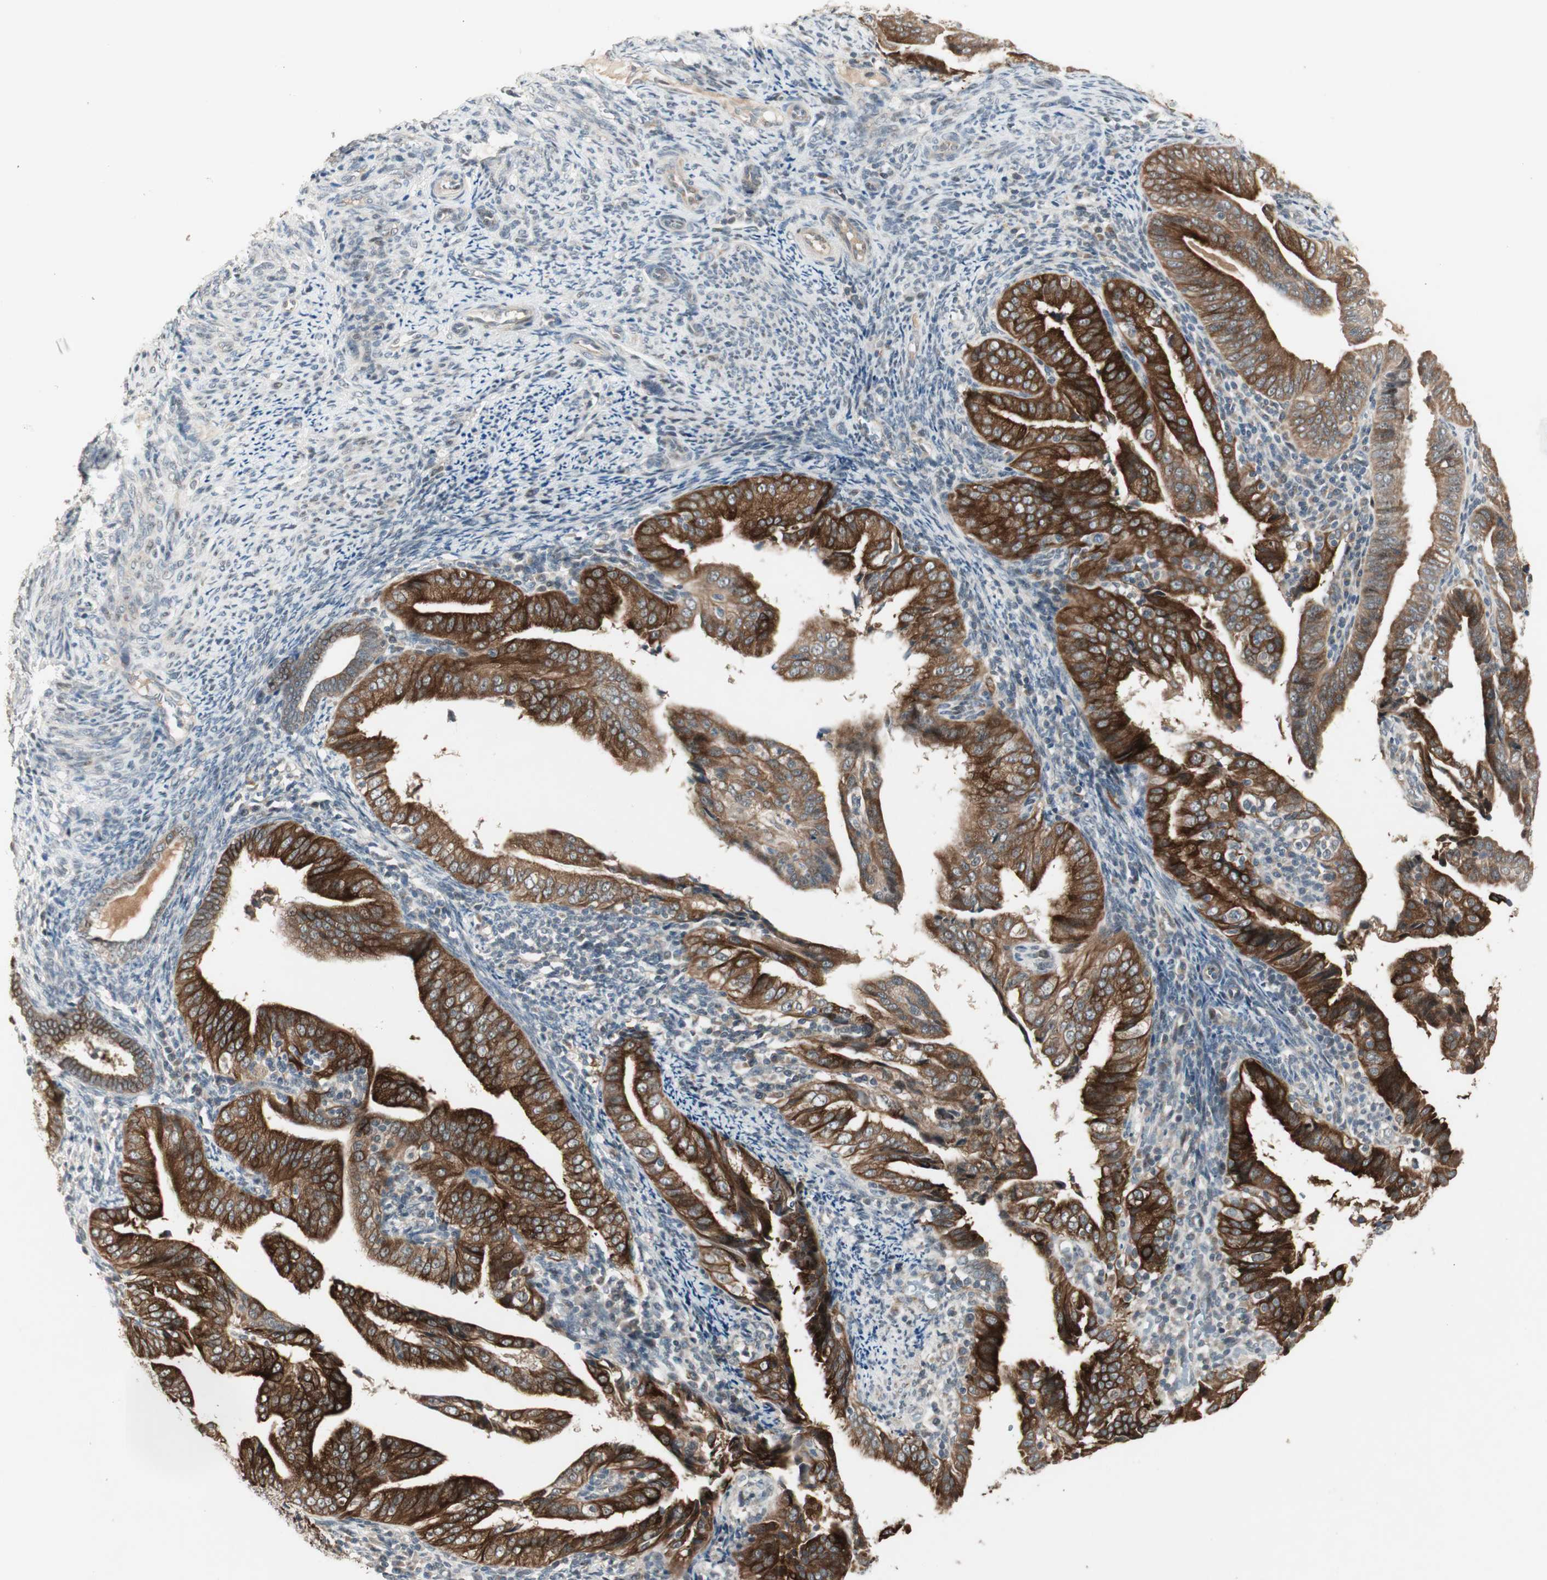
{"staining": {"intensity": "strong", "quantity": ">75%", "location": "cytoplasmic/membranous"}, "tissue": "endometrial cancer", "cell_type": "Tumor cells", "image_type": "cancer", "snomed": [{"axis": "morphology", "description": "Adenocarcinoma, NOS"}, {"axis": "topography", "description": "Endometrium"}], "caption": "This image demonstrates immunohistochemistry (IHC) staining of human adenocarcinoma (endometrial), with high strong cytoplasmic/membranous staining in about >75% of tumor cells.", "gene": "ACSL5", "patient": {"sex": "female", "age": 58}}